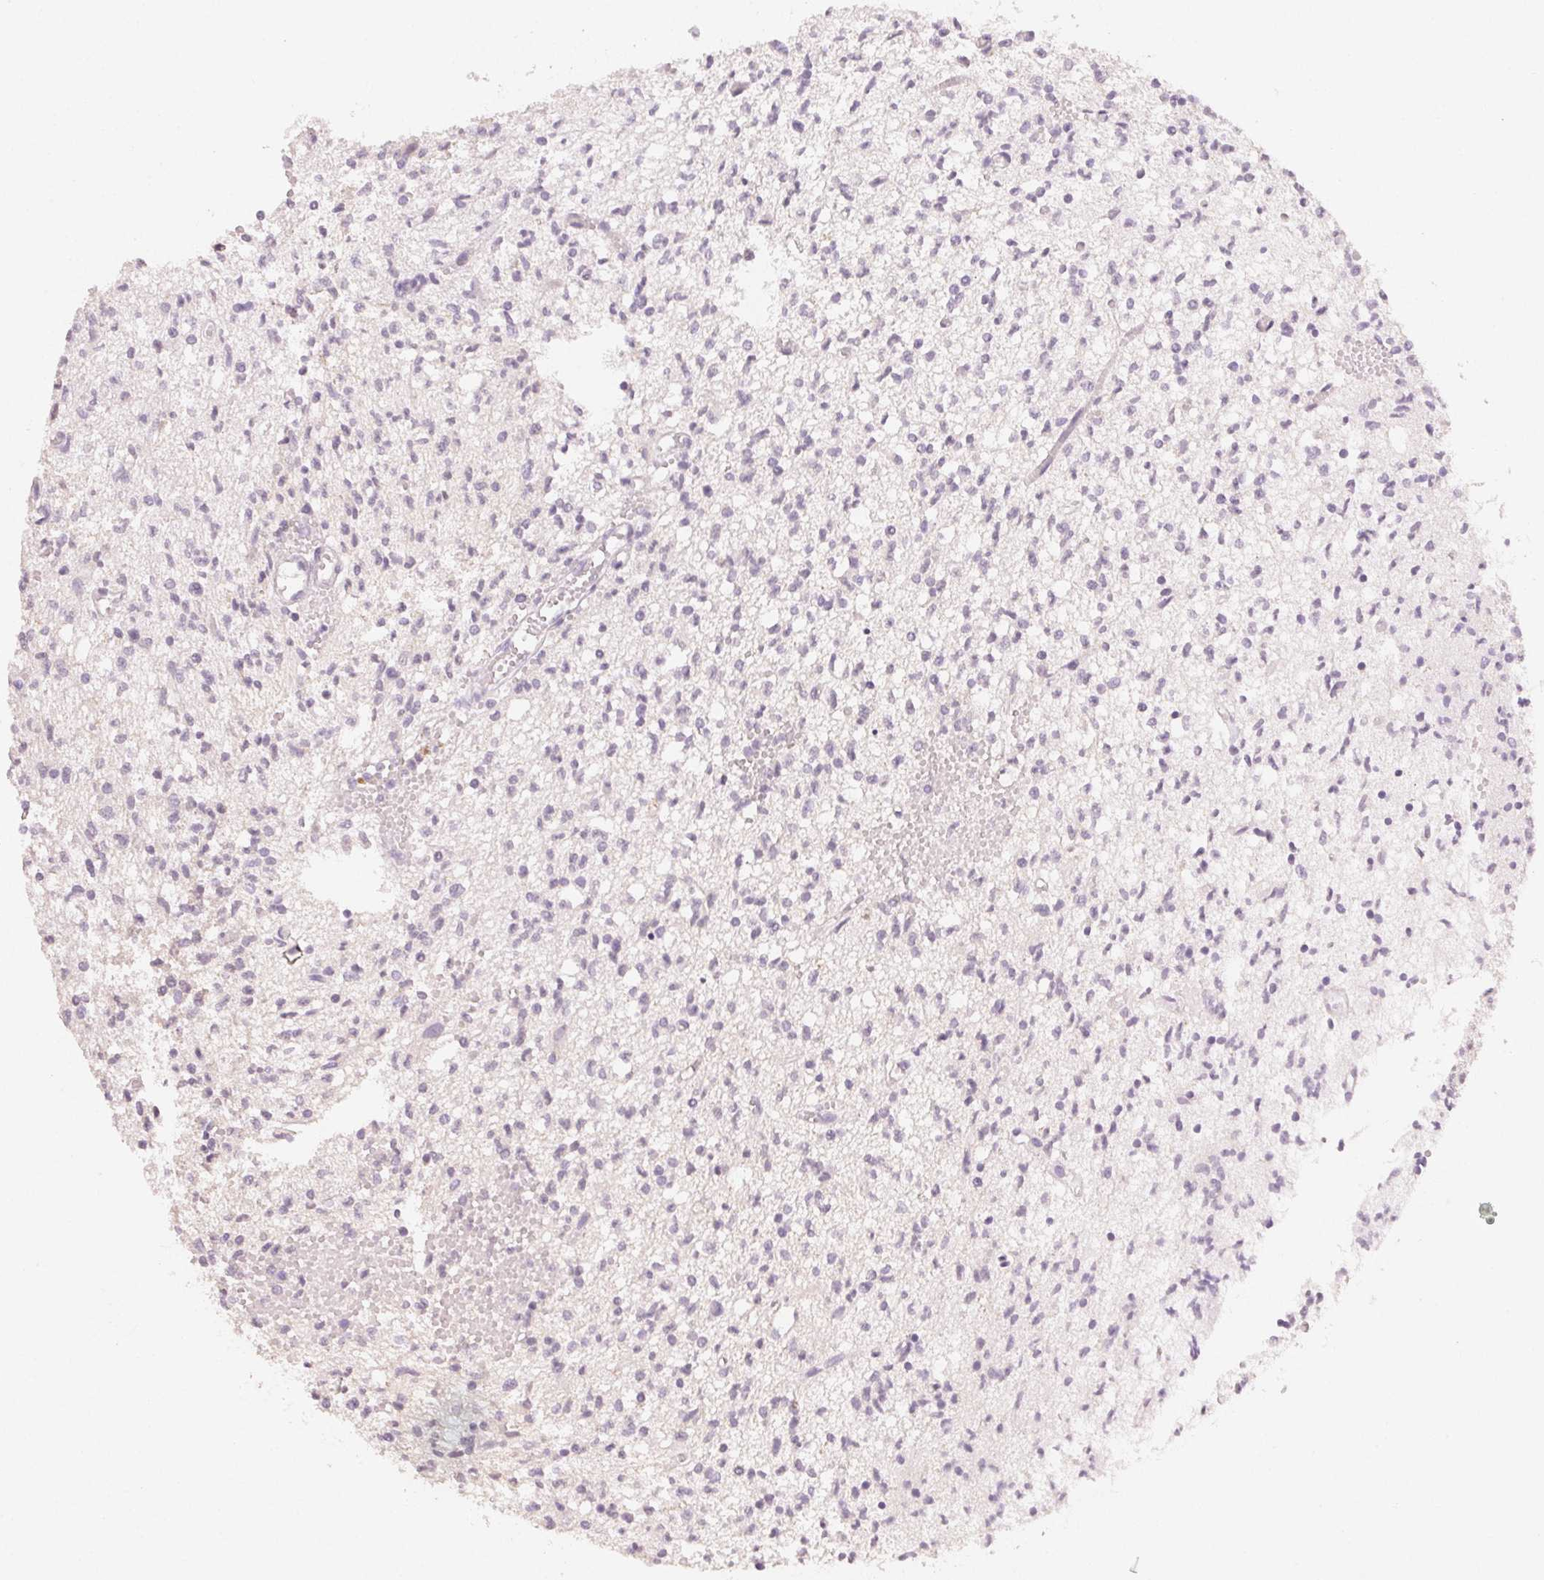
{"staining": {"intensity": "negative", "quantity": "none", "location": "none"}, "tissue": "glioma", "cell_type": "Tumor cells", "image_type": "cancer", "snomed": [{"axis": "morphology", "description": "Glioma, malignant, Low grade"}, {"axis": "topography", "description": "Brain"}], "caption": "This is an immunohistochemistry histopathology image of malignant glioma (low-grade). There is no staining in tumor cells.", "gene": "LVRN", "patient": {"sex": "male", "age": 64}}